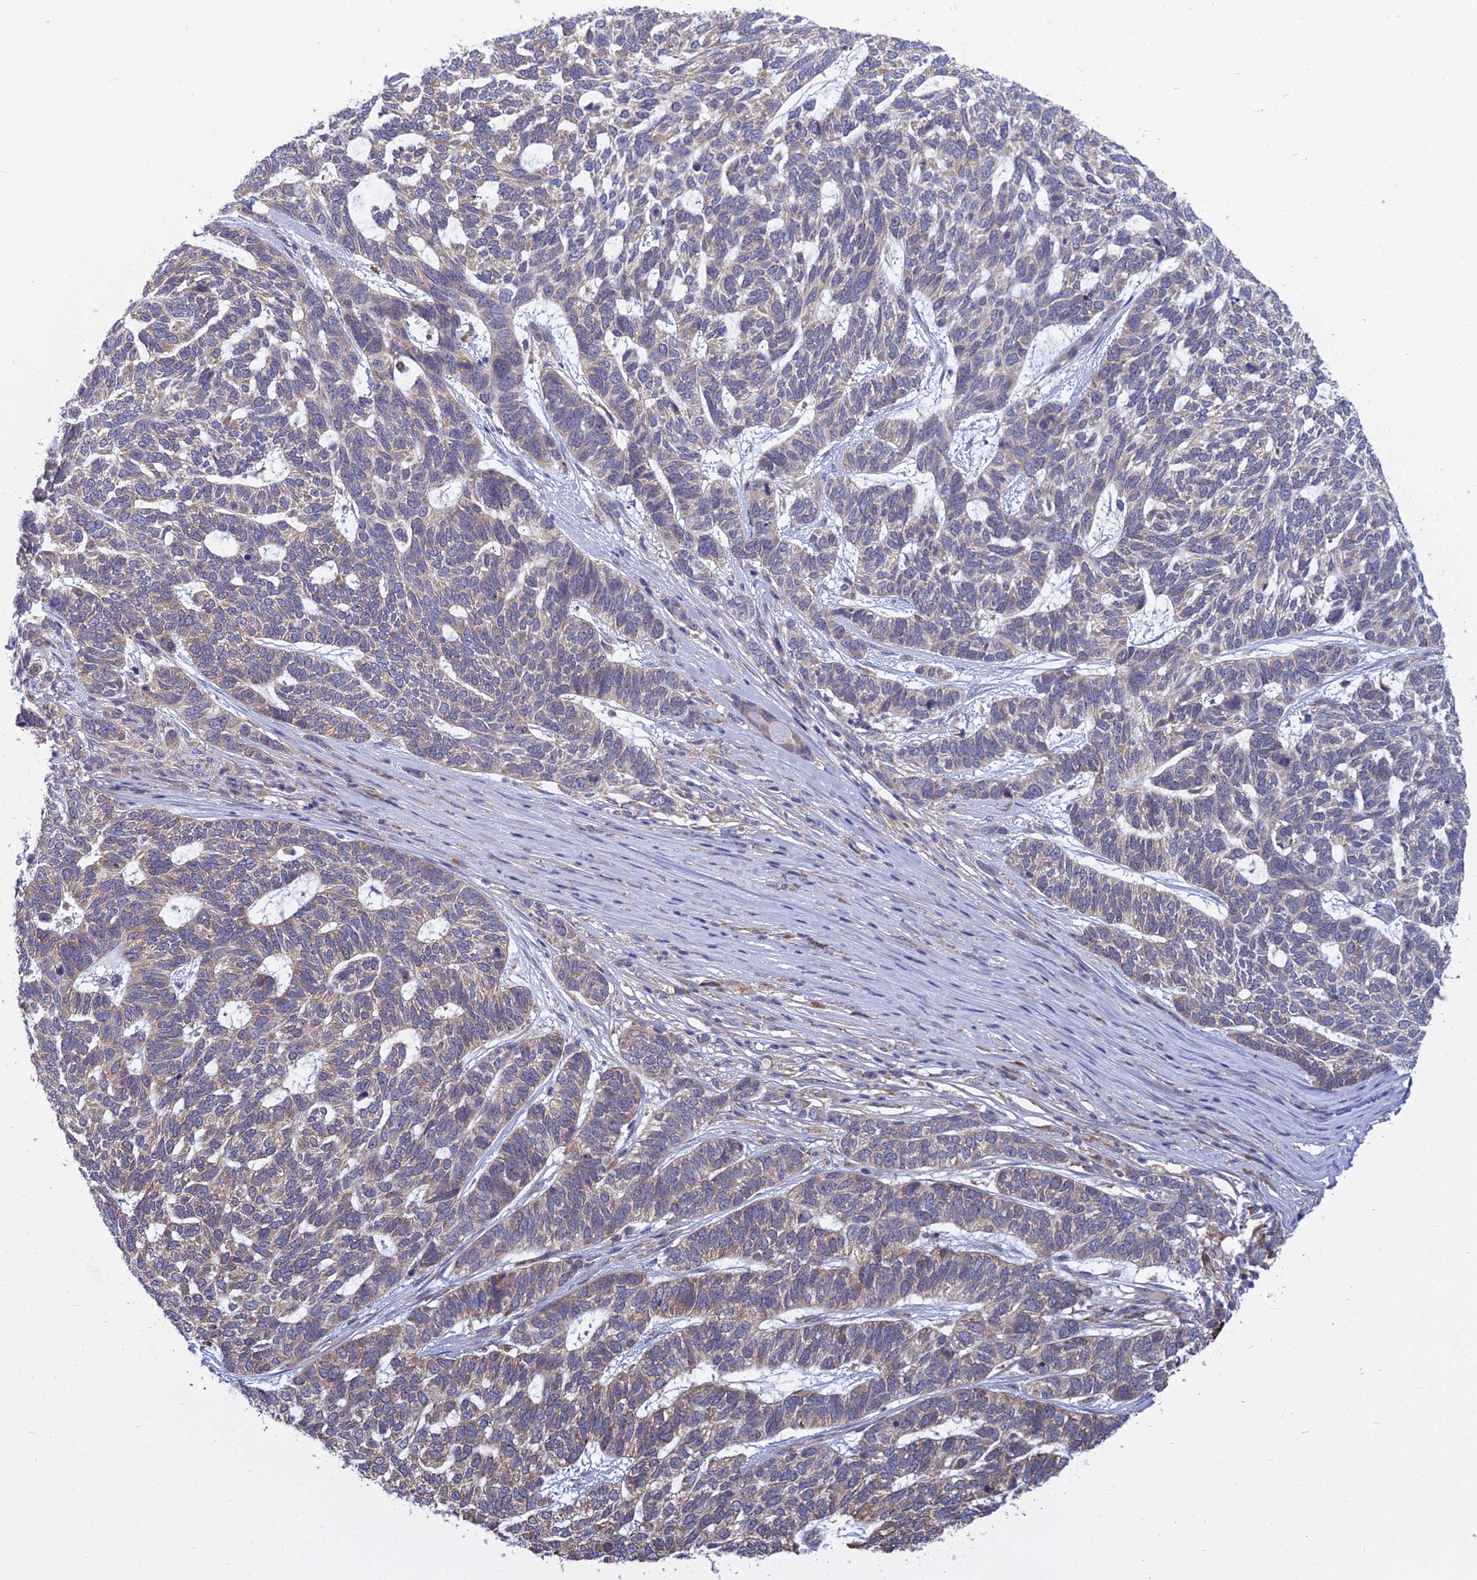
{"staining": {"intensity": "moderate", "quantity": "<25%", "location": "cytoplasmic/membranous"}, "tissue": "skin cancer", "cell_type": "Tumor cells", "image_type": "cancer", "snomed": [{"axis": "morphology", "description": "Basal cell carcinoma"}, {"axis": "topography", "description": "Skin"}], "caption": "Immunohistochemistry micrograph of human skin cancer stained for a protein (brown), which exhibits low levels of moderate cytoplasmic/membranous positivity in approximately <25% of tumor cells.", "gene": "KIAA1143", "patient": {"sex": "female", "age": 65}}